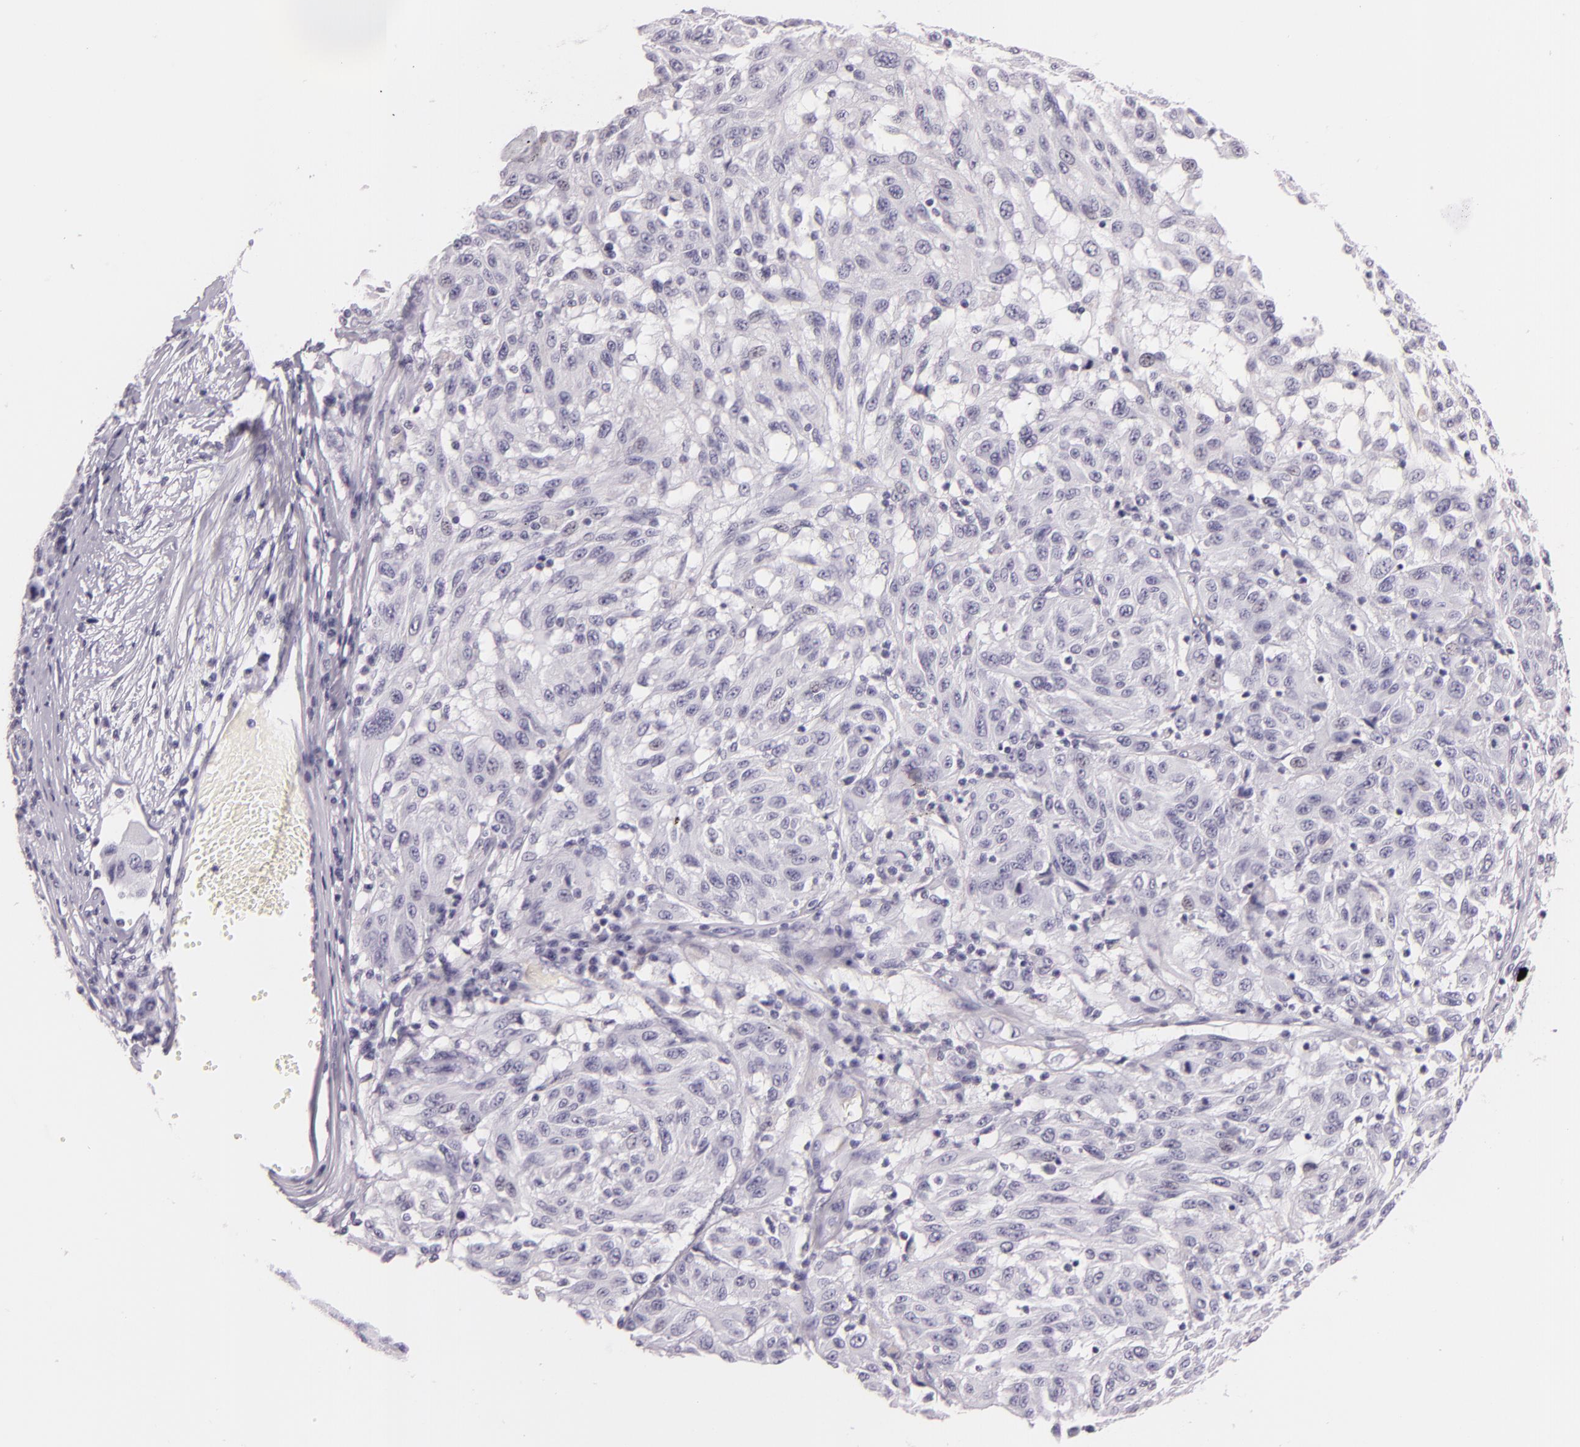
{"staining": {"intensity": "negative", "quantity": "none", "location": "none"}, "tissue": "melanoma", "cell_type": "Tumor cells", "image_type": "cancer", "snomed": [{"axis": "morphology", "description": "Malignant melanoma, NOS"}, {"axis": "topography", "description": "Skin"}], "caption": "A histopathology image of malignant melanoma stained for a protein demonstrates no brown staining in tumor cells.", "gene": "DLG4", "patient": {"sex": "female", "age": 77}}